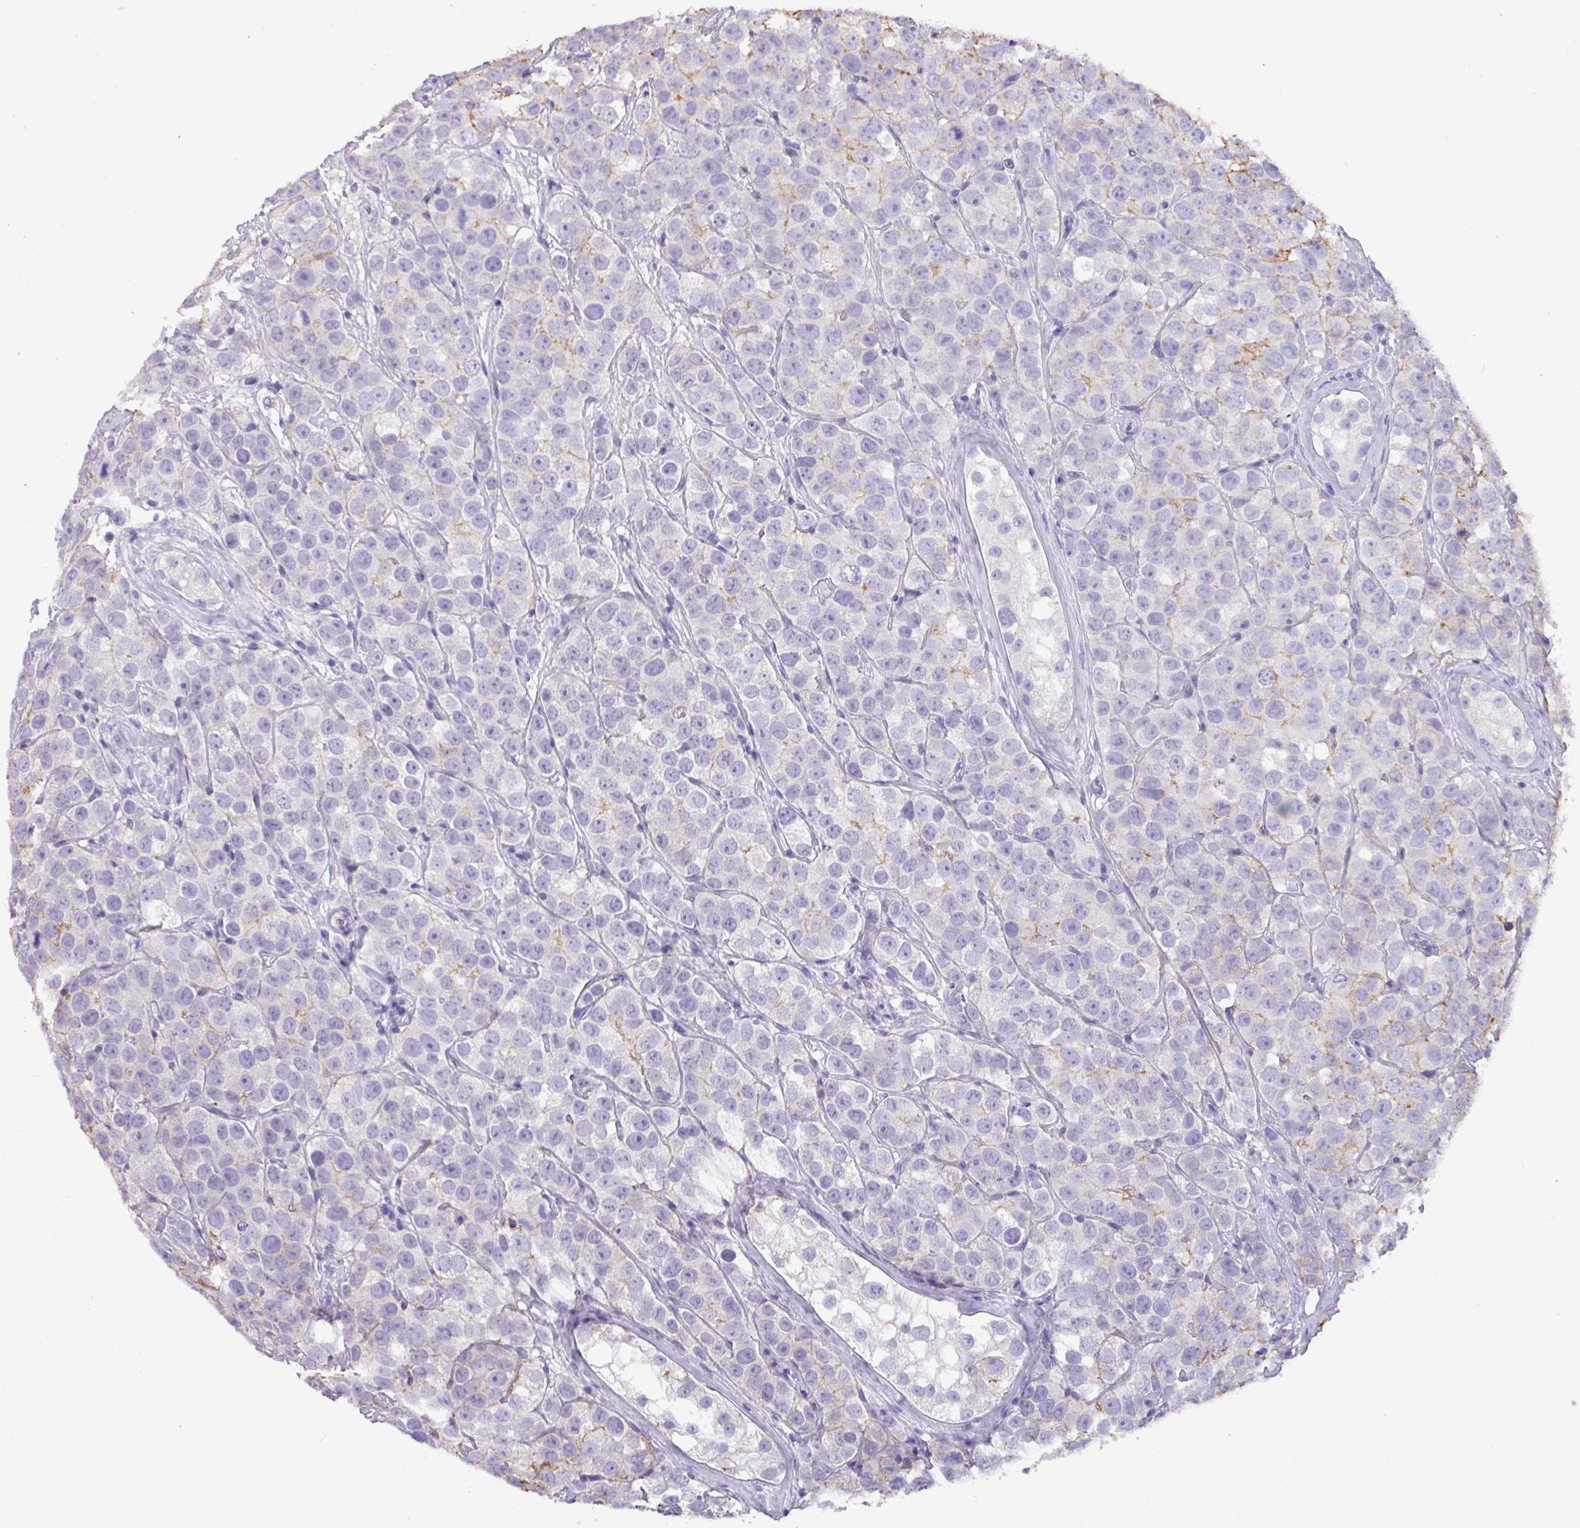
{"staining": {"intensity": "moderate", "quantity": "<25%", "location": "cytoplasmic/membranous"}, "tissue": "testis cancer", "cell_type": "Tumor cells", "image_type": "cancer", "snomed": [{"axis": "morphology", "description": "Seminoma, NOS"}, {"axis": "topography", "description": "Testis"}], "caption": "Approximately <25% of tumor cells in human testis cancer (seminoma) show moderate cytoplasmic/membranous protein expression as visualized by brown immunohistochemical staining.", "gene": "EPCAM", "patient": {"sex": "male", "age": 28}}